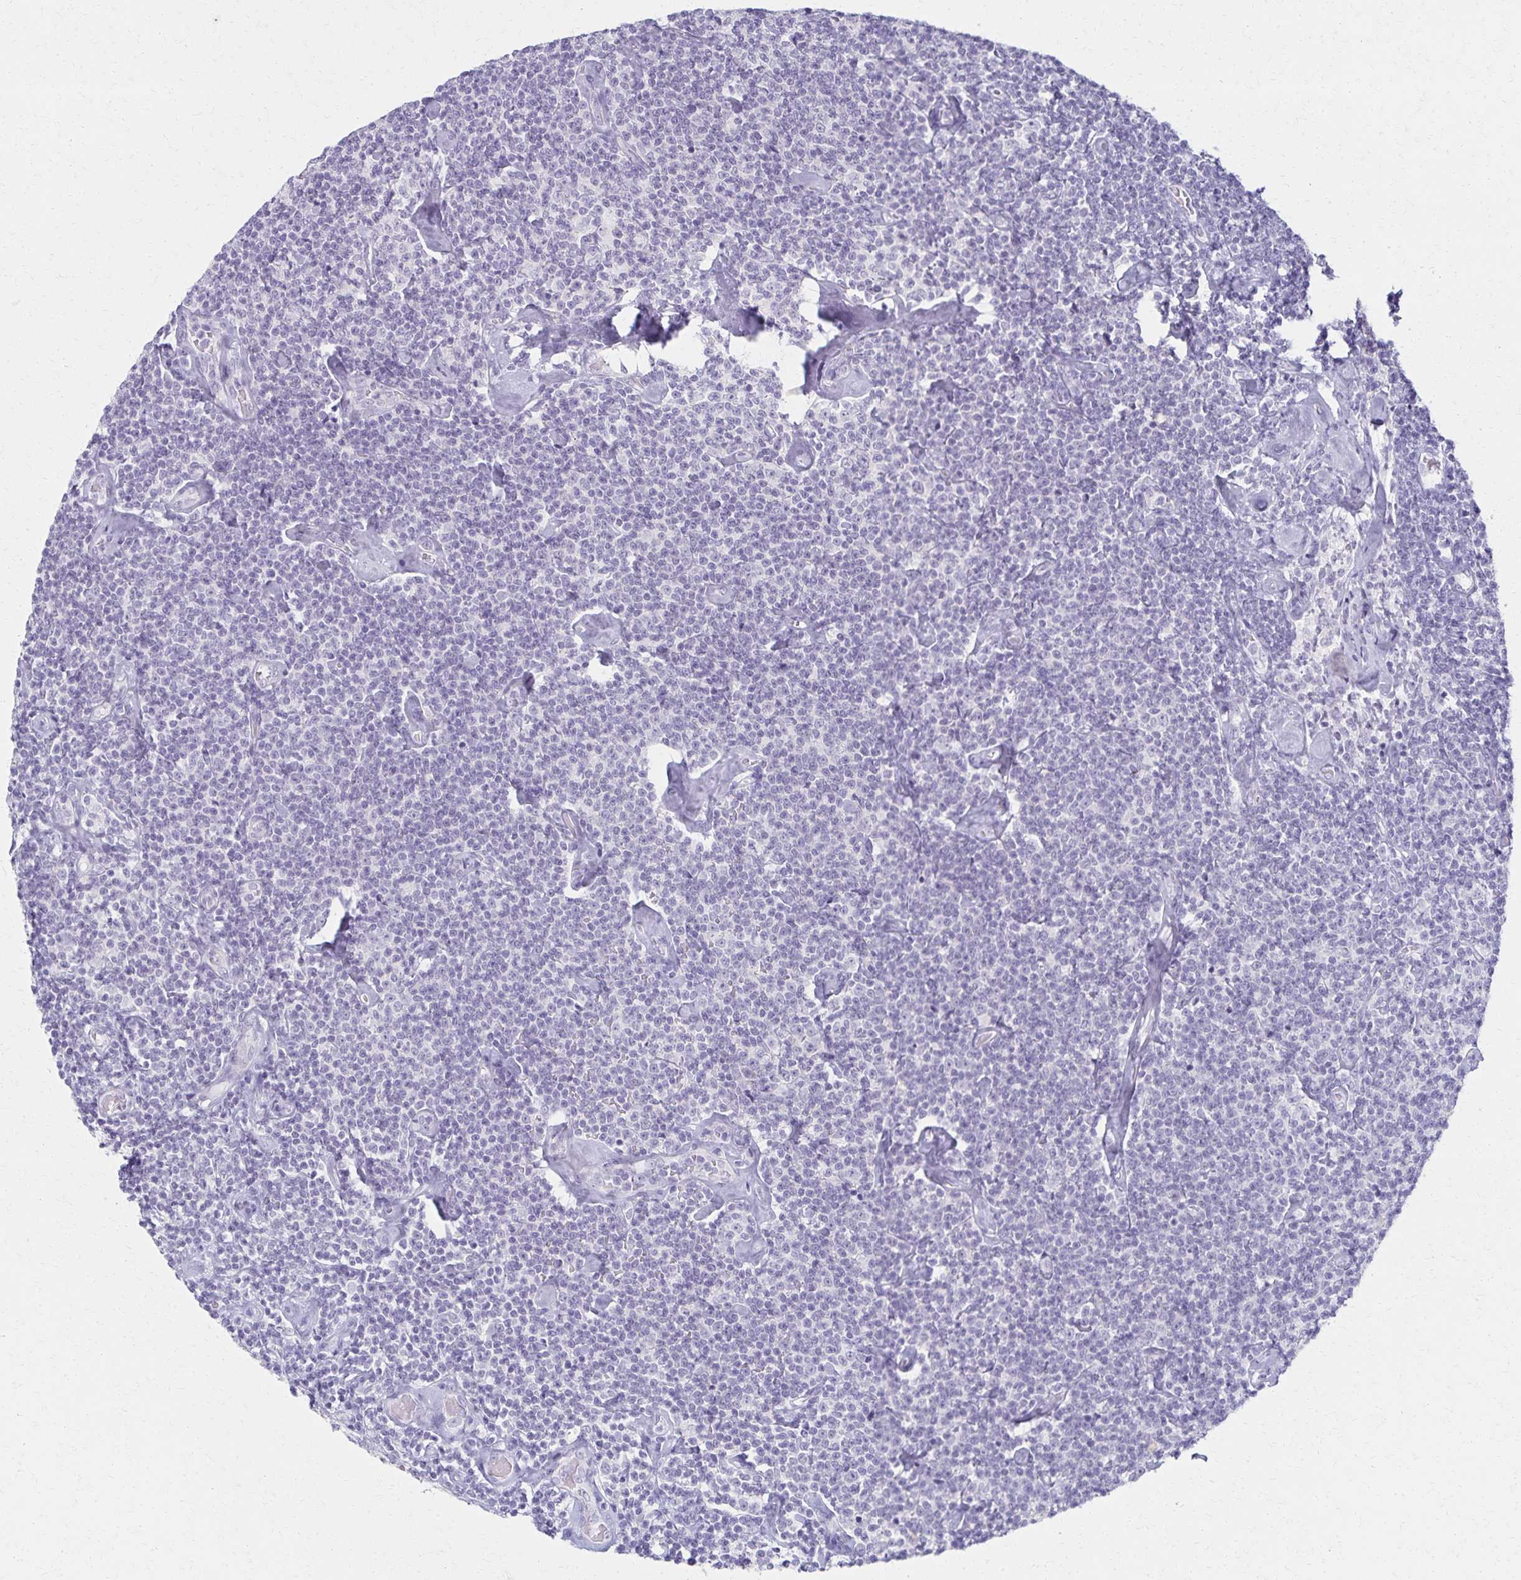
{"staining": {"intensity": "negative", "quantity": "none", "location": "none"}, "tissue": "lymphoma", "cell_type": "Tumor cells", "image_type": "cancer", "snomed": [{"axis": "morphology", "description": "Malignant lymphoma, non-Hodgkin's type, Low grade"}, {"axis": "topography", "description": "Lymph node"}], "caption": "Human low-grade malignant lymphoma, non-Hodgkin's type stained for a protein using immunohistochemistry shows no staining in tumor cells.", "gene": "MORC4", "patient": {"sex": "male", "age": 81}}